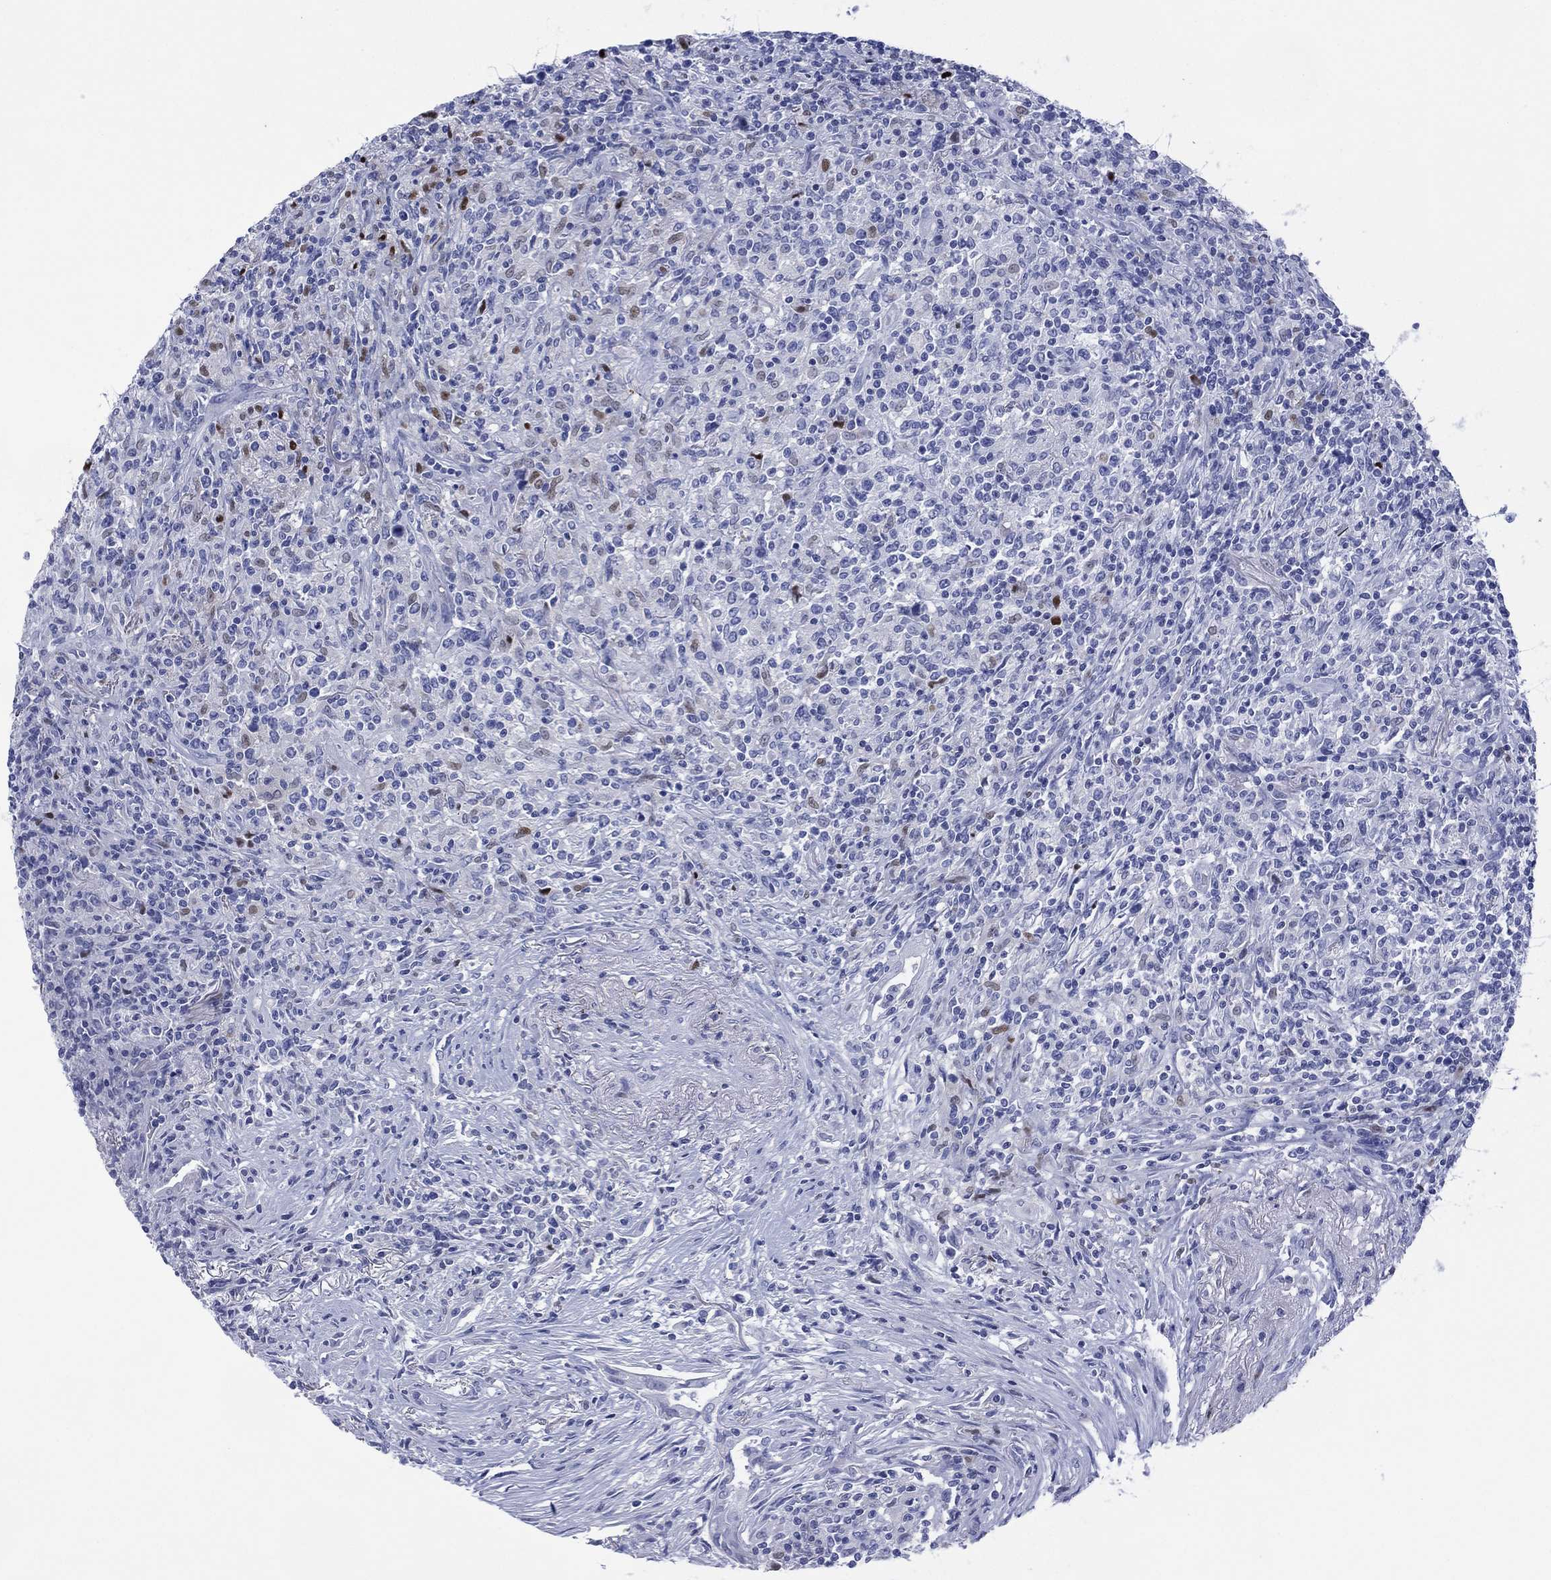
{"staining": {"intensity": "negative", "quantity": "none", "location": "none"}, "tissue": "lymphoma", "cell_type": "Tumor cells", "image_type": "cancer", "snomed": [{"axis": "morphology", "description": "Malignant lymphoma, non-Hodgkin's type, High grade"}, {"axis": "topography", "description": "Lung"}], "caption": "Immunohistochemistry (IHC) of malignant lymphoma, non-Hodgkin's type (high-grade) exhibits no positivity in tumor cells.", "gene": "DSG1", "patient": {"sex": "male", "age": 79}}